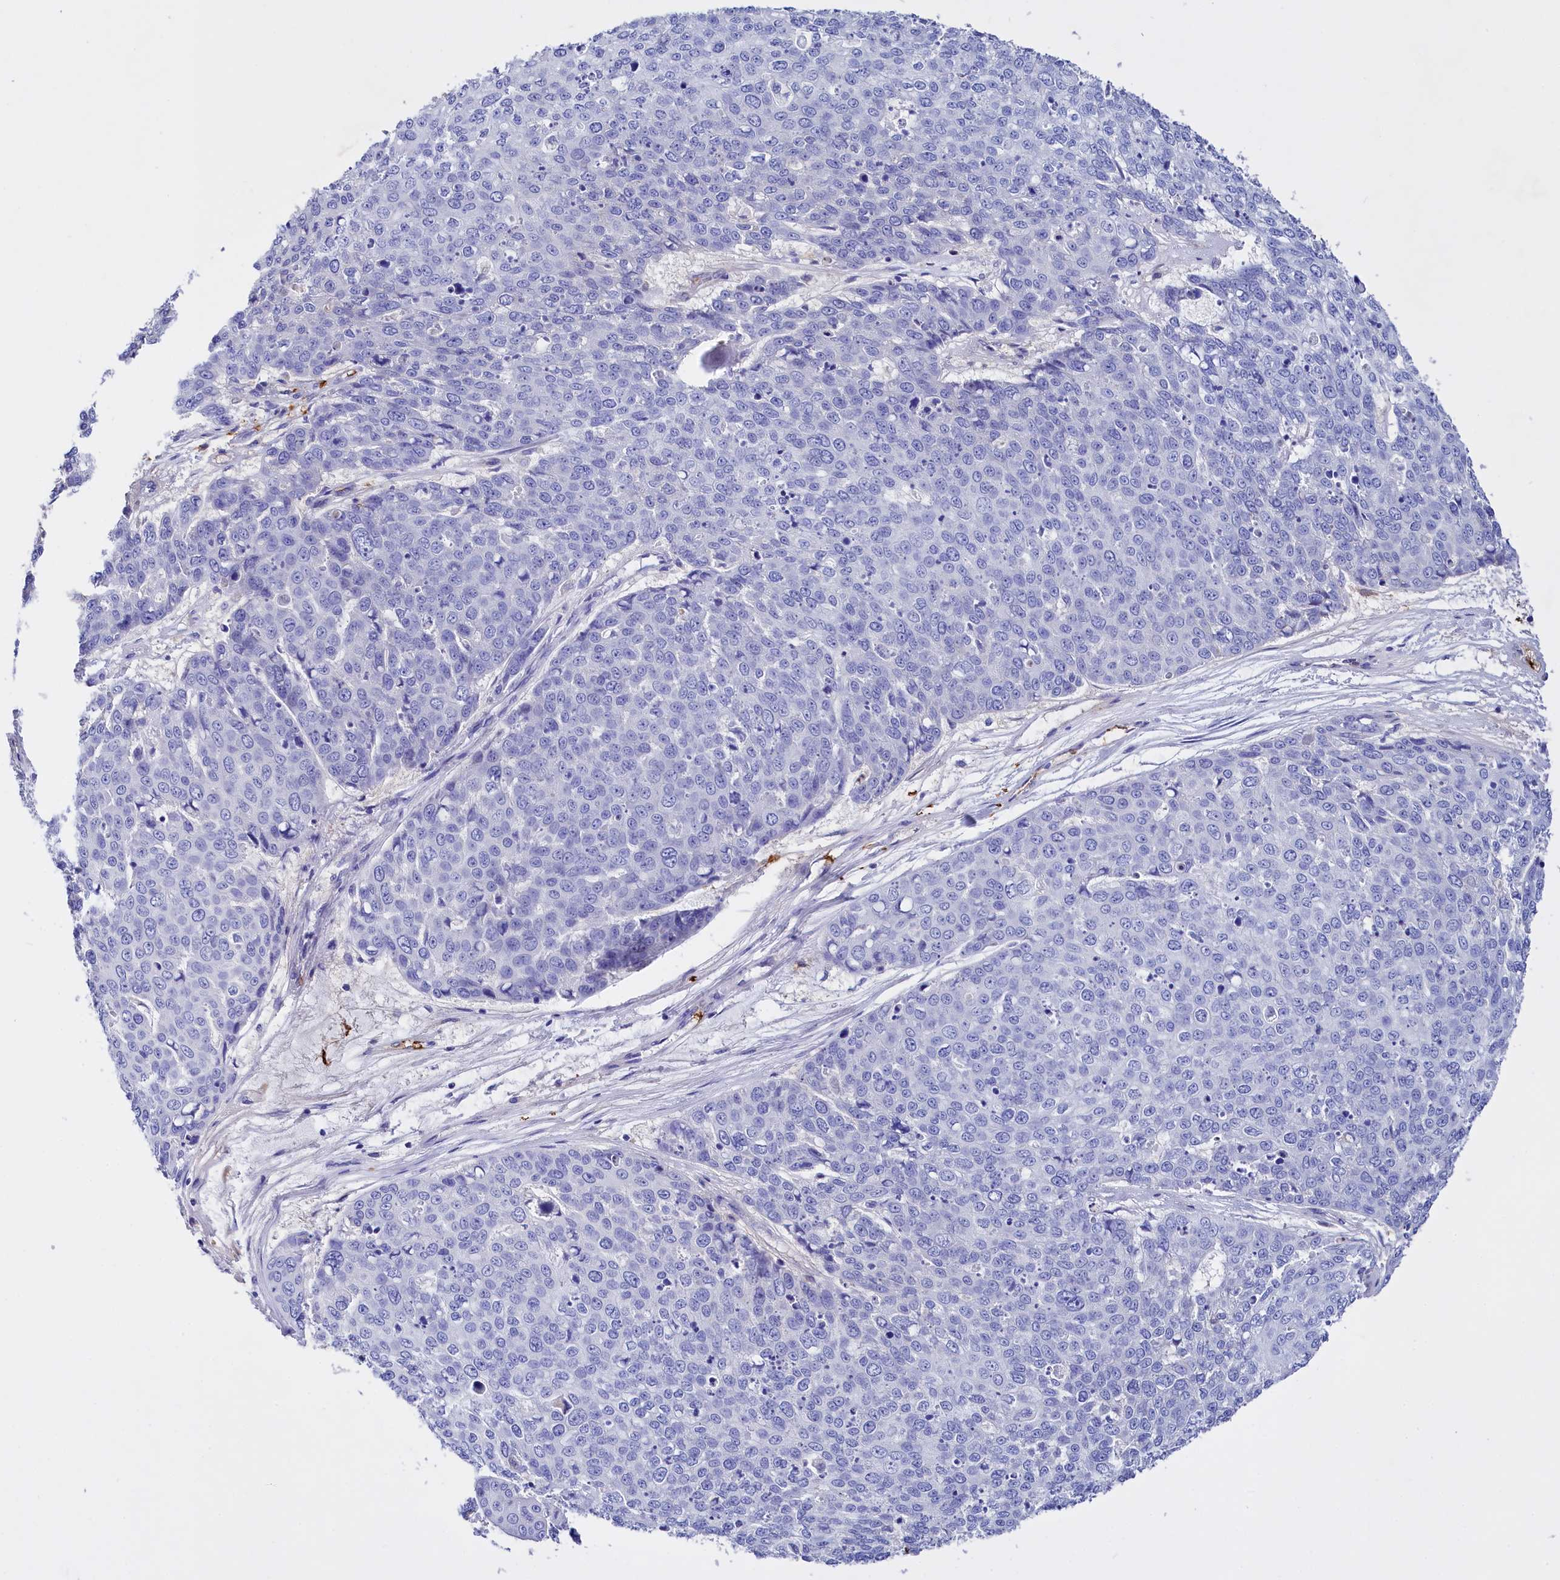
{"staining": {"intensity": "negative", "quantity": "none", "location": "none"}, "tissue": "skin cancer", "cell_type": "Tumor cells", "image_type": "cancer", "snomed": [{"axis": "morphology", "description": "Squamous cell carcinoma, NOS"}, {"axis": "topography", "description": "Skin"}], "caption": "High power microscopy histopathology image of an immunohistochemistry (IHC) histopathology image of skin squamous cell carcinoma, revealing no significant expression in tumor cells. (Stains: DAB (3,3'-diaminobenzidine) IHC with hematoxylin counter stain, Microscopy: brightfield microscopy at high magnification).", "gene": "RPUSD3", "patient": {"sex": "male", "age": 71}}